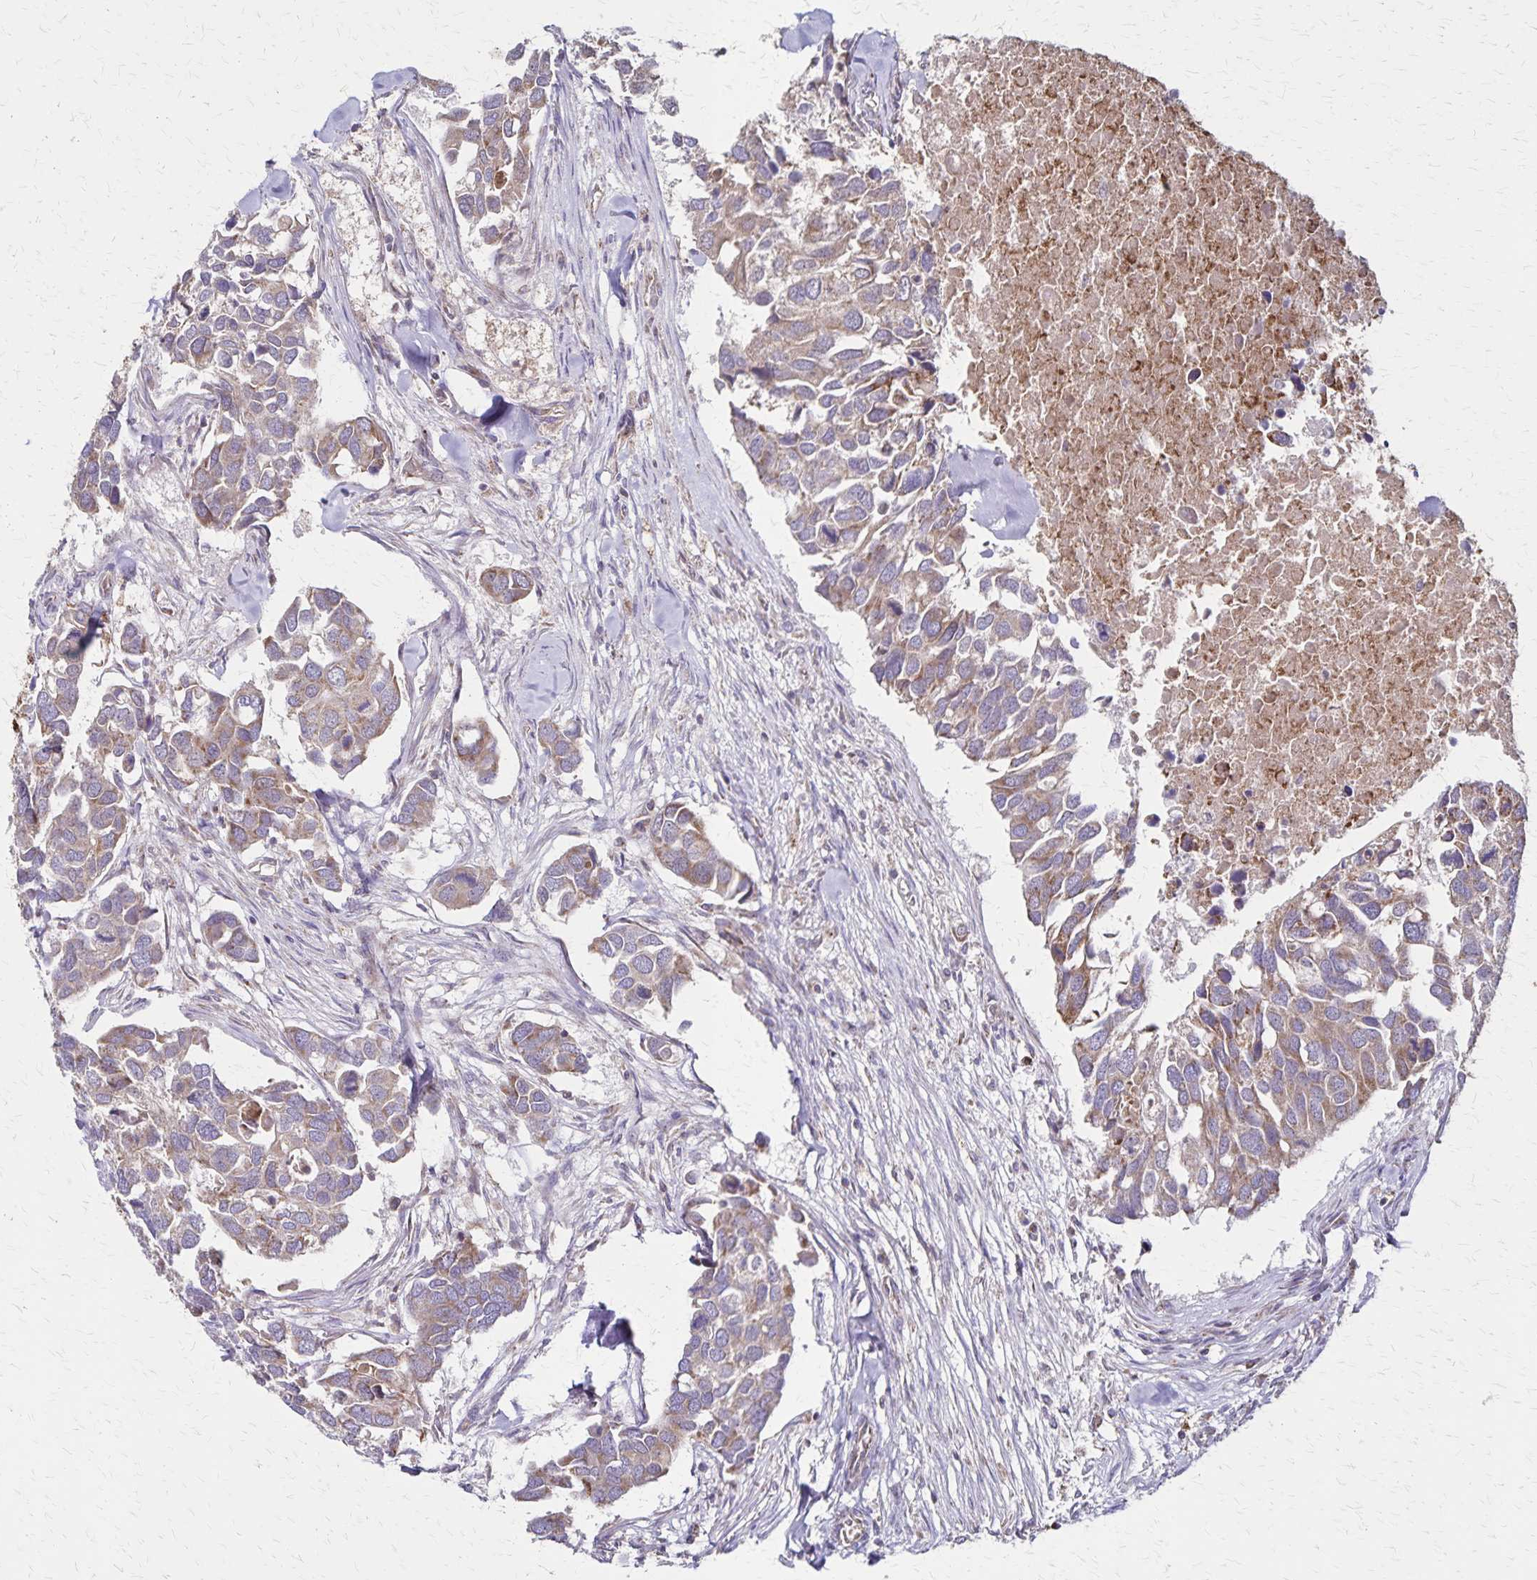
{"staining": {"intensity": "weak", "quantity": "25%-75%", "location": "cytoplasmic/membranous"}, "tissue": "breast cancer", "cell_type": "Tumor cells", "image_type": "cancer", "snomed": [{"axis": "morphology", "description": "Duct carcinoma"}, {"axis": "topography", "description": "Breast"}], "caption": "The immunohistochemical stain shows weak cytoplasmic/membranous positivity in tumor cells of intraductal carcinoma (breast) tissue.", "gene": "NFS1", "patient": {"sex": "female", "age": 83}}